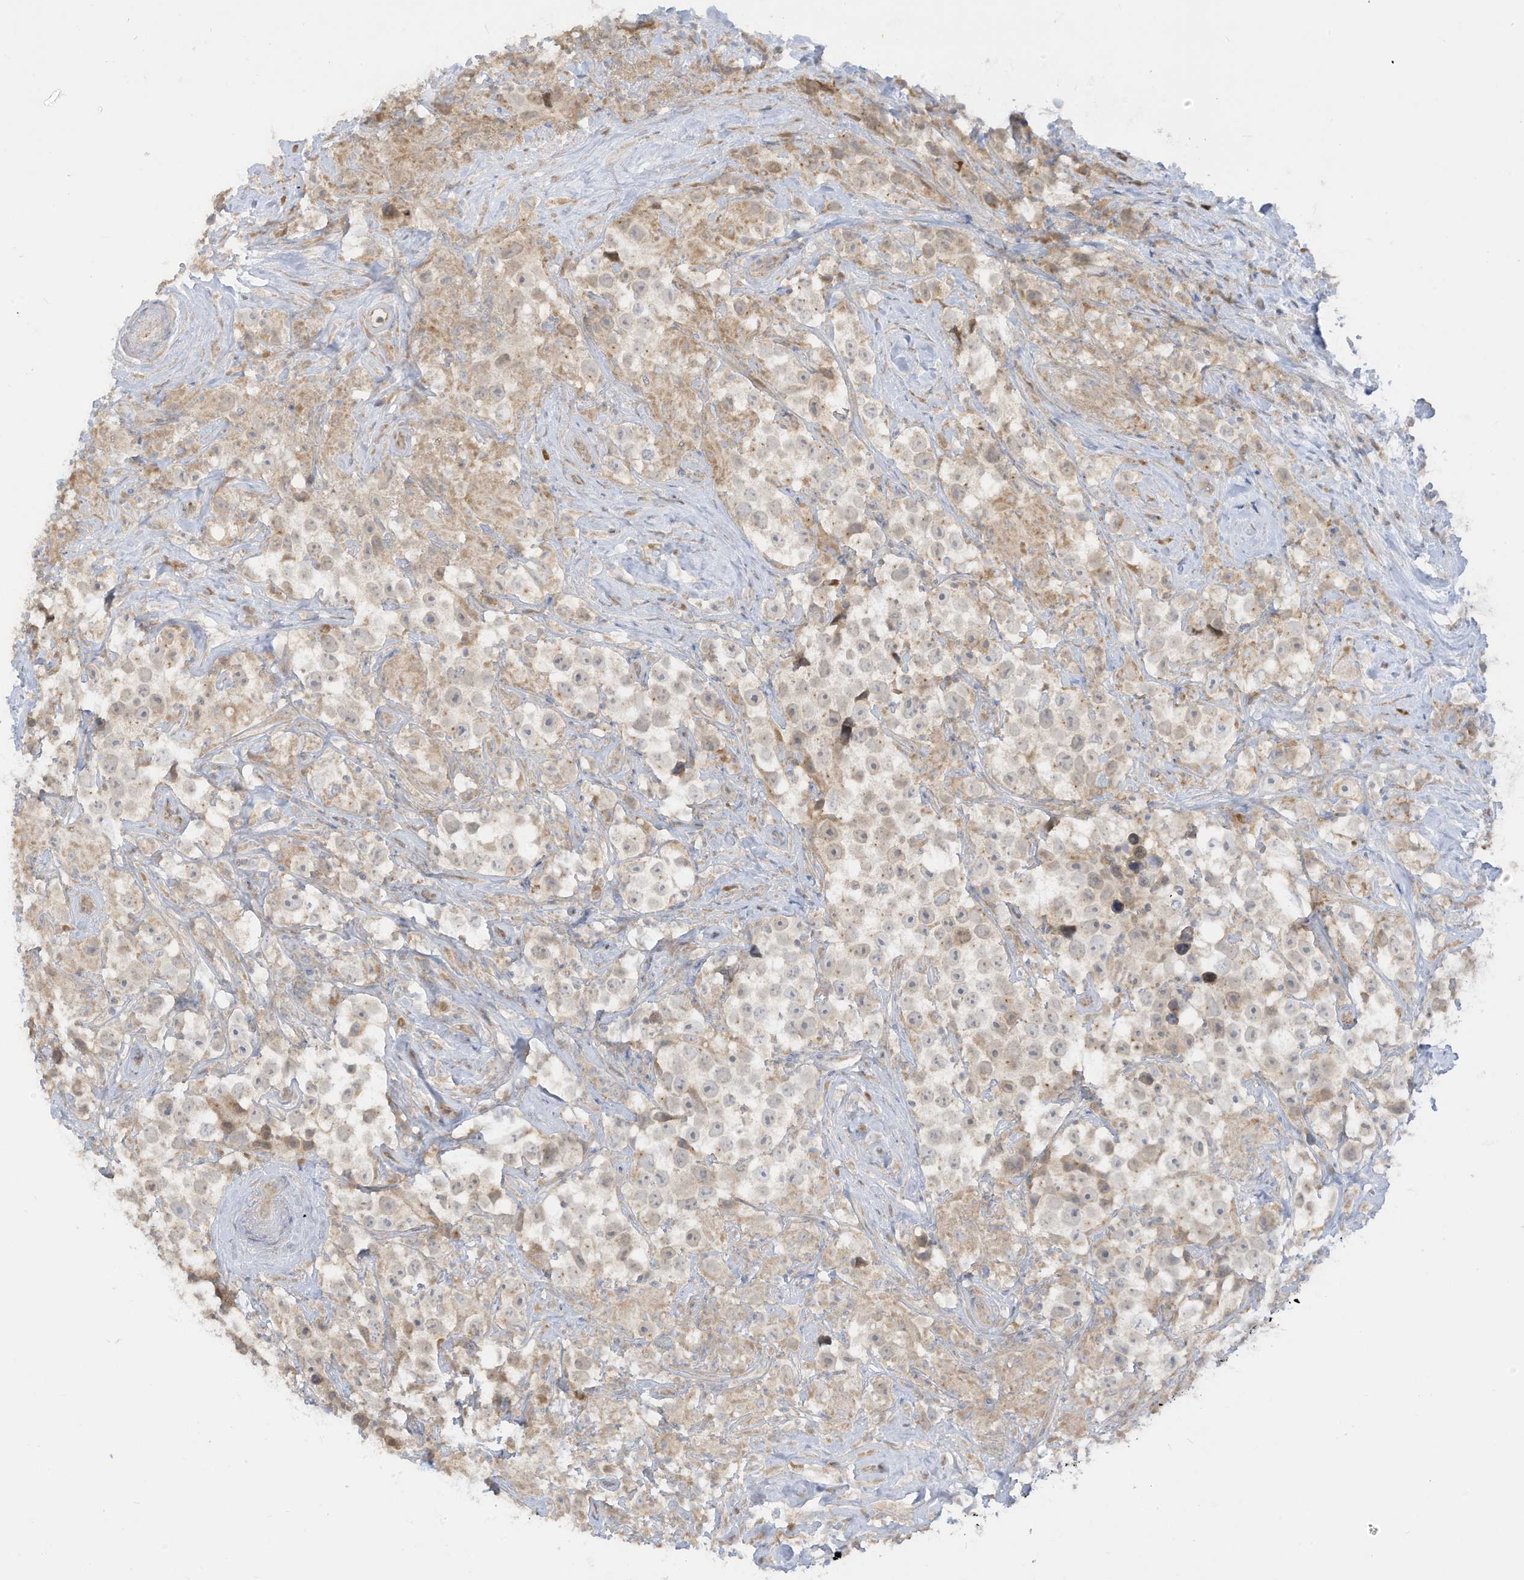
{"staining": {"intensity": "weak", "quantity": "<25%", "location": "cytoplasmic/membranous"}, "tissue": "testis cancer", "cell_type": "Tumor cells", "image_type": "cancer", "snomed": [{"axis": "morphology", "description": "Seminoma, NOS"}, {"axis": "topography", "description": "Testis"}], "caption": "IHC micrograph of neoplastic tissue: human testis cancer stained with DAB displays no significant protein staining in tumor cells.", "gene": "LRRN2", "patient": {"sex": "male", "age": 49}}